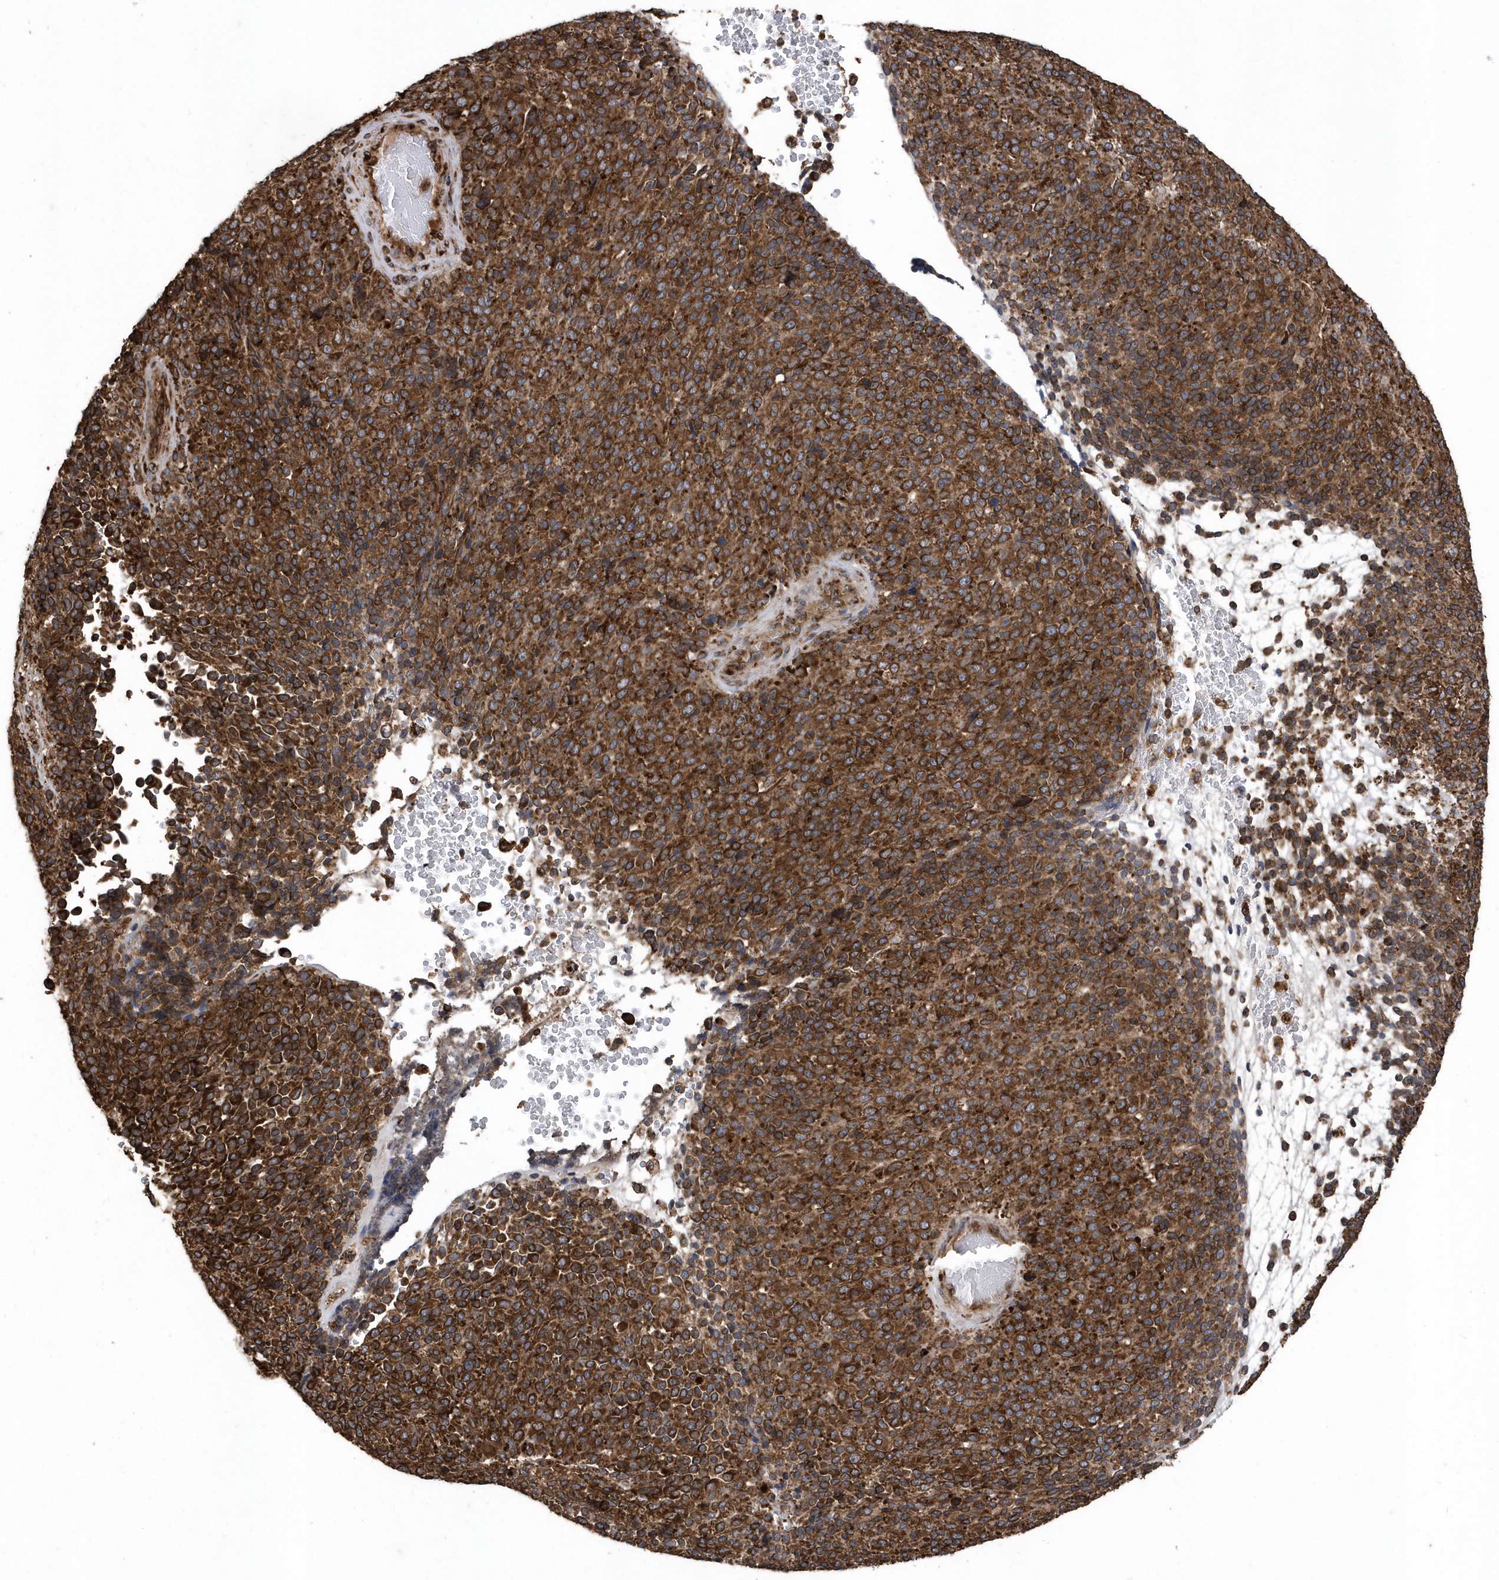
{"staining": {"intensity": "strong", "quantity": ">75%", "location": "cytoplasmic/membranous"}, "tissue": "melanoma", "cell_type": "Tumor cells", "image_type": "cancer", "snomed": [{"axis": "morphology", "description": "Malignant melanoma, Metastatic site"}, {"axis": "topography", "description": "Brain"}], "caption": "Approximately >75% of tumor cells in malignant melanoma (metastatic site) display strong cytoplasmic/membranous protein positivity as visualized by brown immunohistochemical staining.", "gene": "WASHC5", "patient": {"sex": "female", "age": 56}}